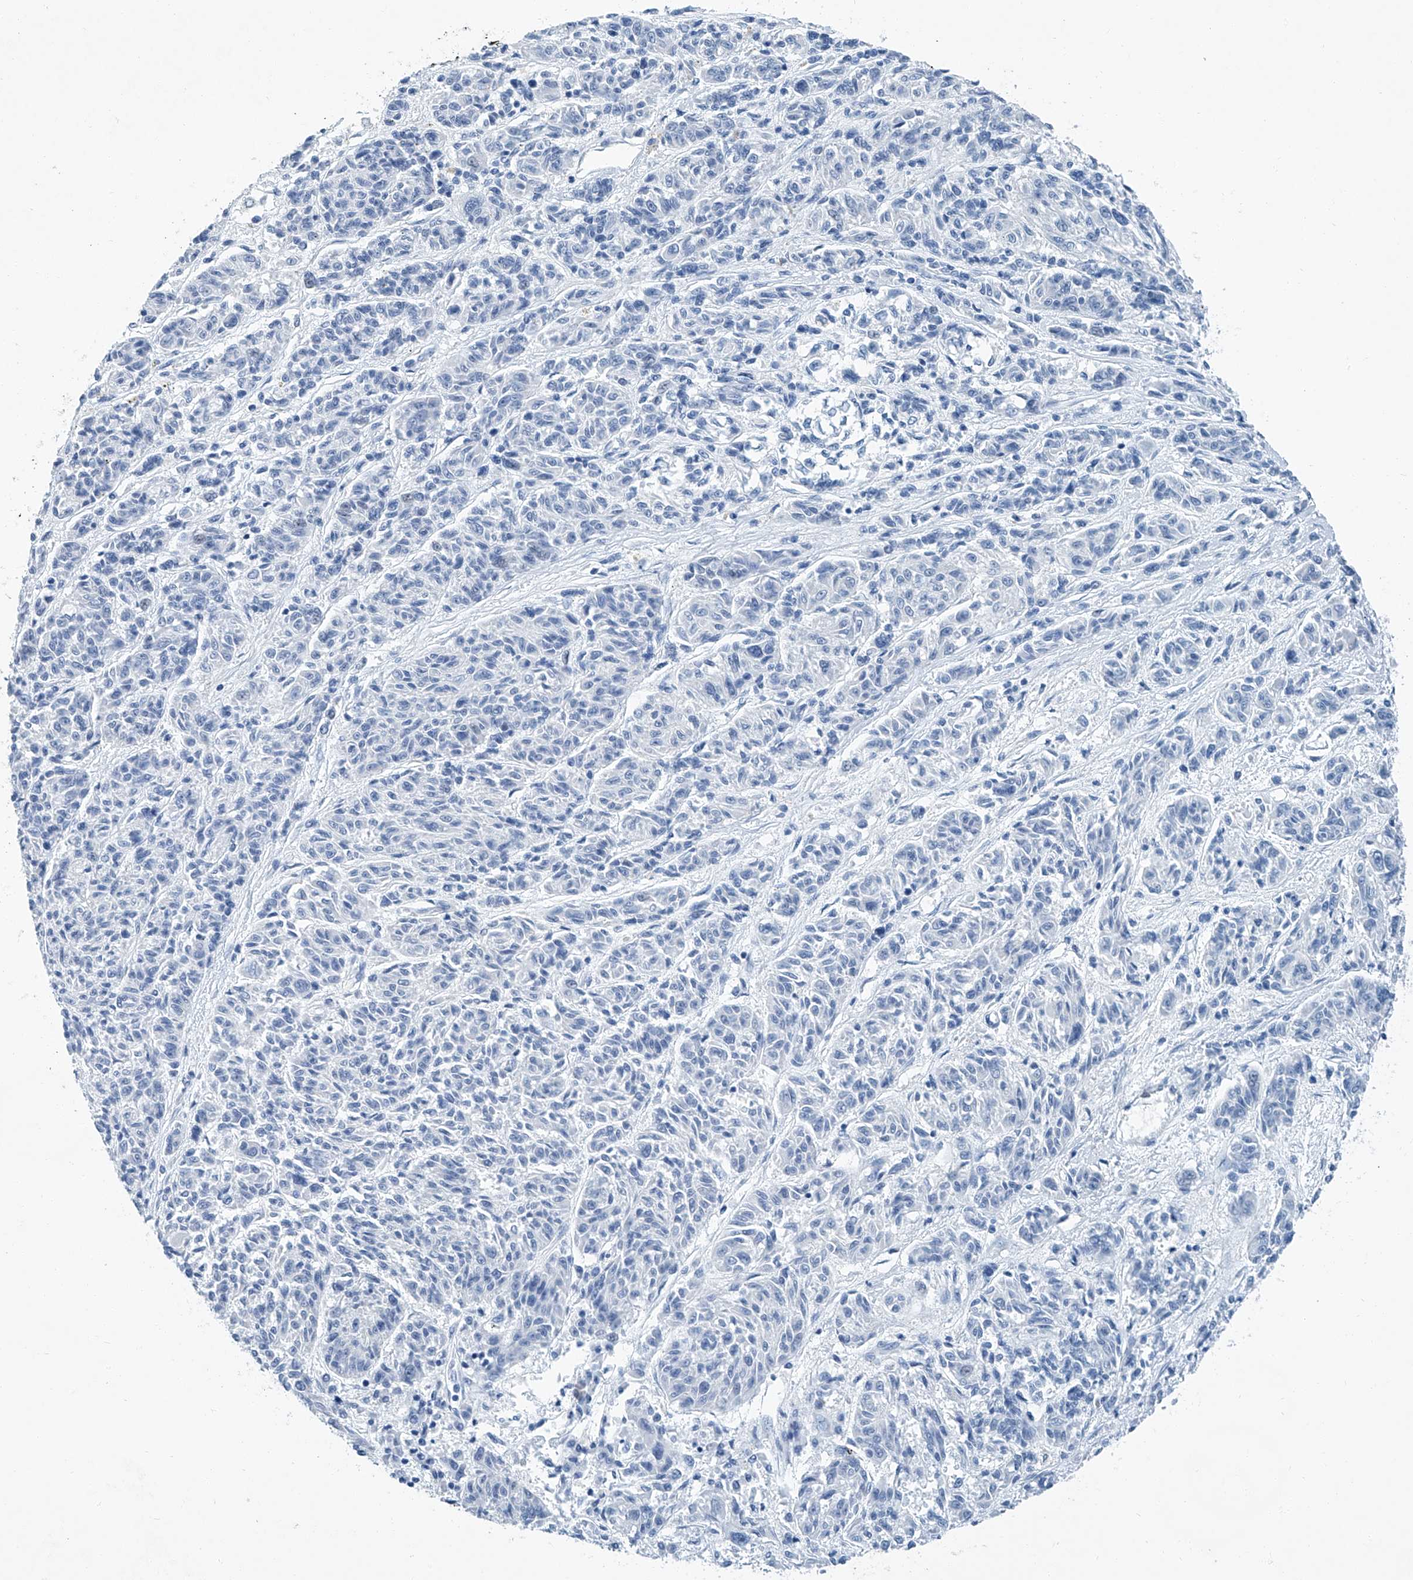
{"staining": {"intensity": "negative", "quantity": "none", "location": "none"}, "tissue": "melanoma", "cell_type": "Tumor cells", "image_type": "cancer", "snomed": [{"axis": "morphology", "description": "Malignant melanoma, NOS"}, {"axis": "topography", "description": "Skin"}], "caption": "High power microscopy micrograph of an immunohistochemistry photomicrograph of malignant melanoma, revealing no significant staining in tumor cells.", "gene": "CYP2A7", "patient": {"sex": "male", "age": 53}}